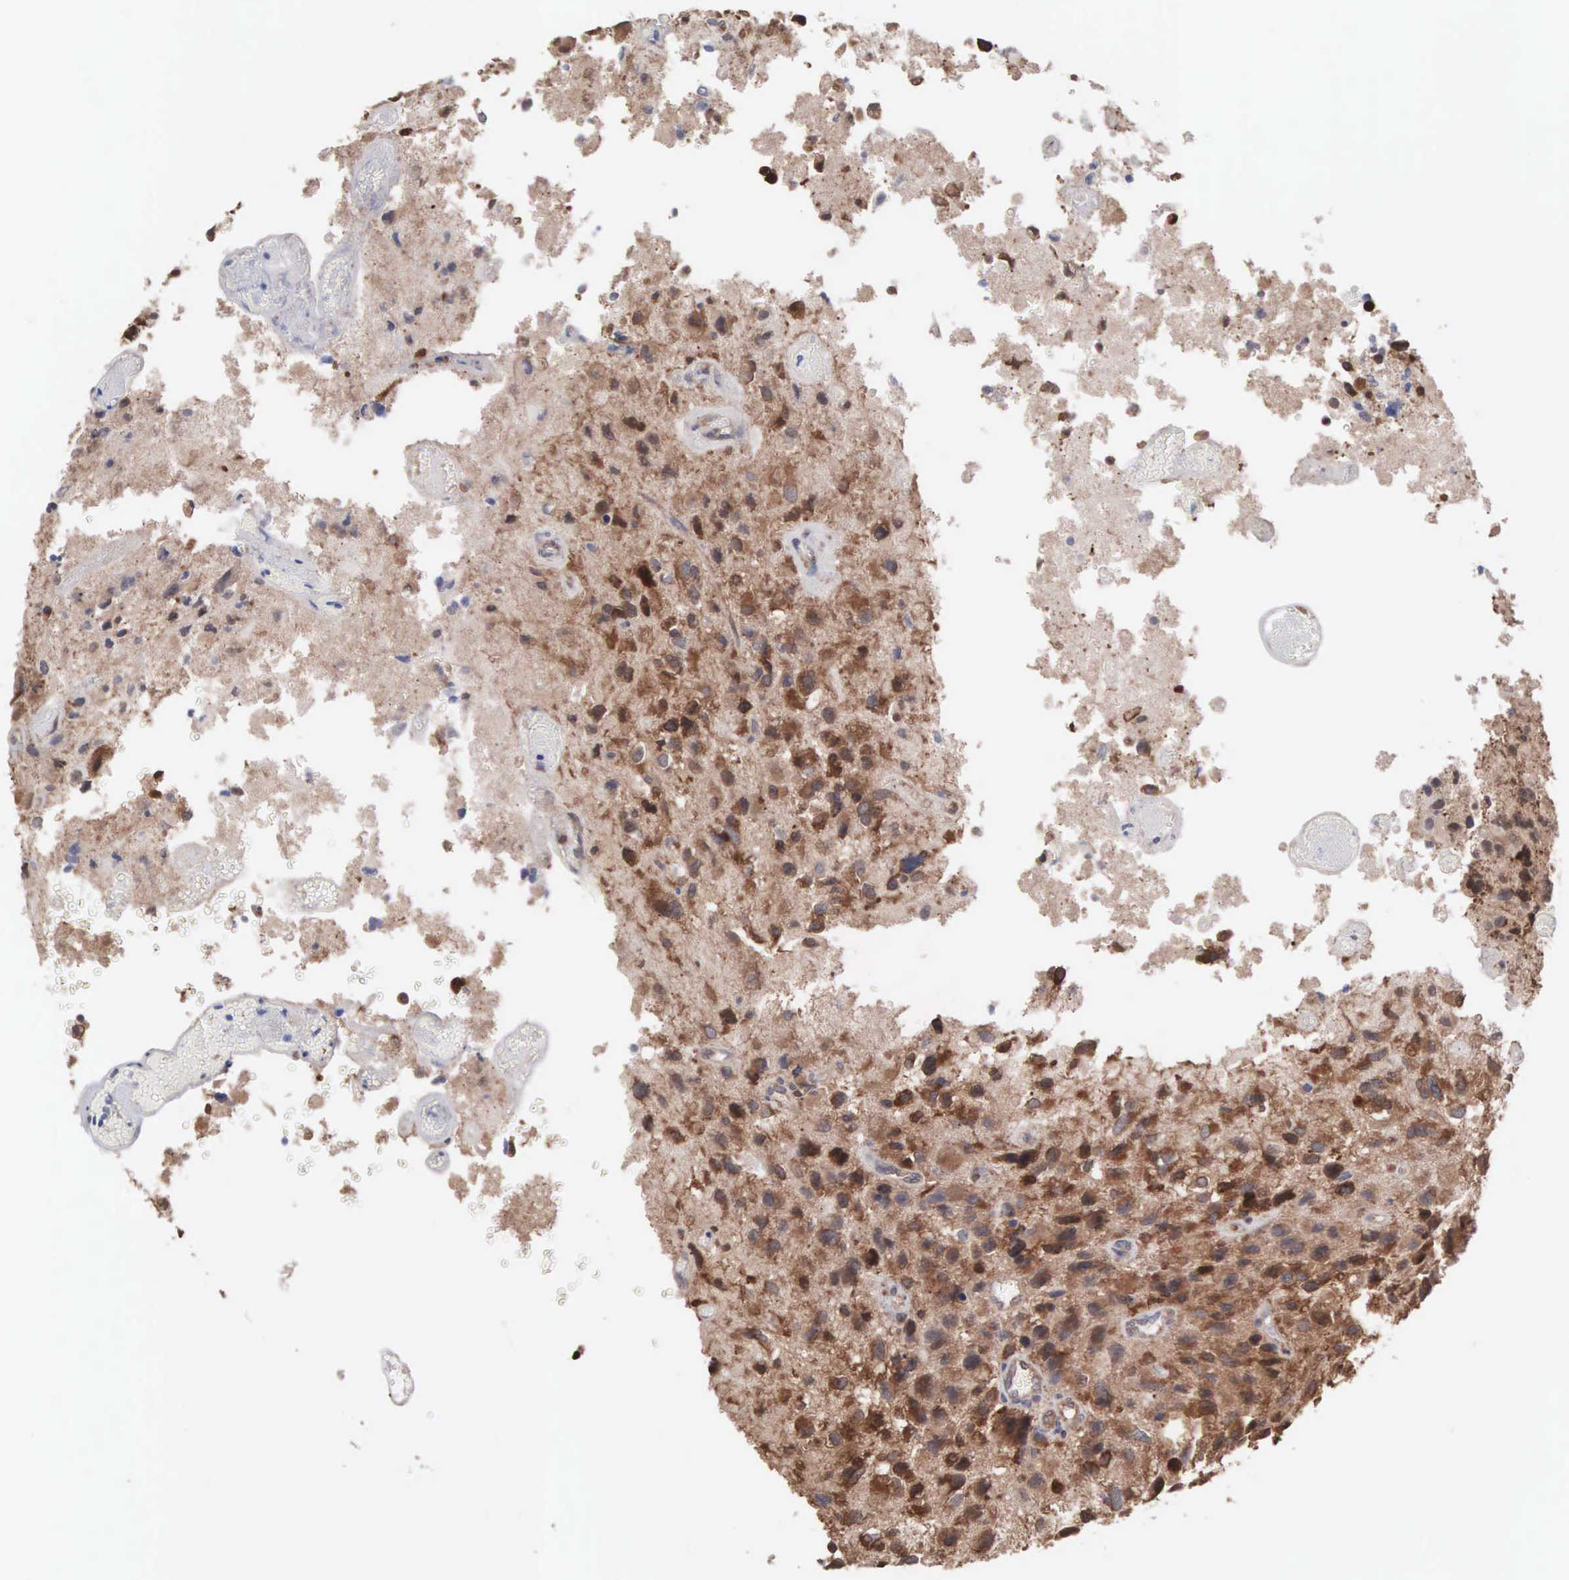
{"staining": {"intensity": "strong", "quantity": ">75%", "location": "cytoplasmic/membranous"}, "tissue": "glioma", "cell_type": "Tumor cells", "image_type": "cancer", "snomed": [{"axis": "morphology", "description": "Glioma, malignant, High grade"}, {"axis": "topography", "description": "Brain"}], "caption": "The immunohistochemical stain labels strong cytoplasmic/membranous staining in tumor cells of malignant high-grade glioma tissue.", "gene": "MTHFD1", "patient": {"sex": "male", "age": 69}}